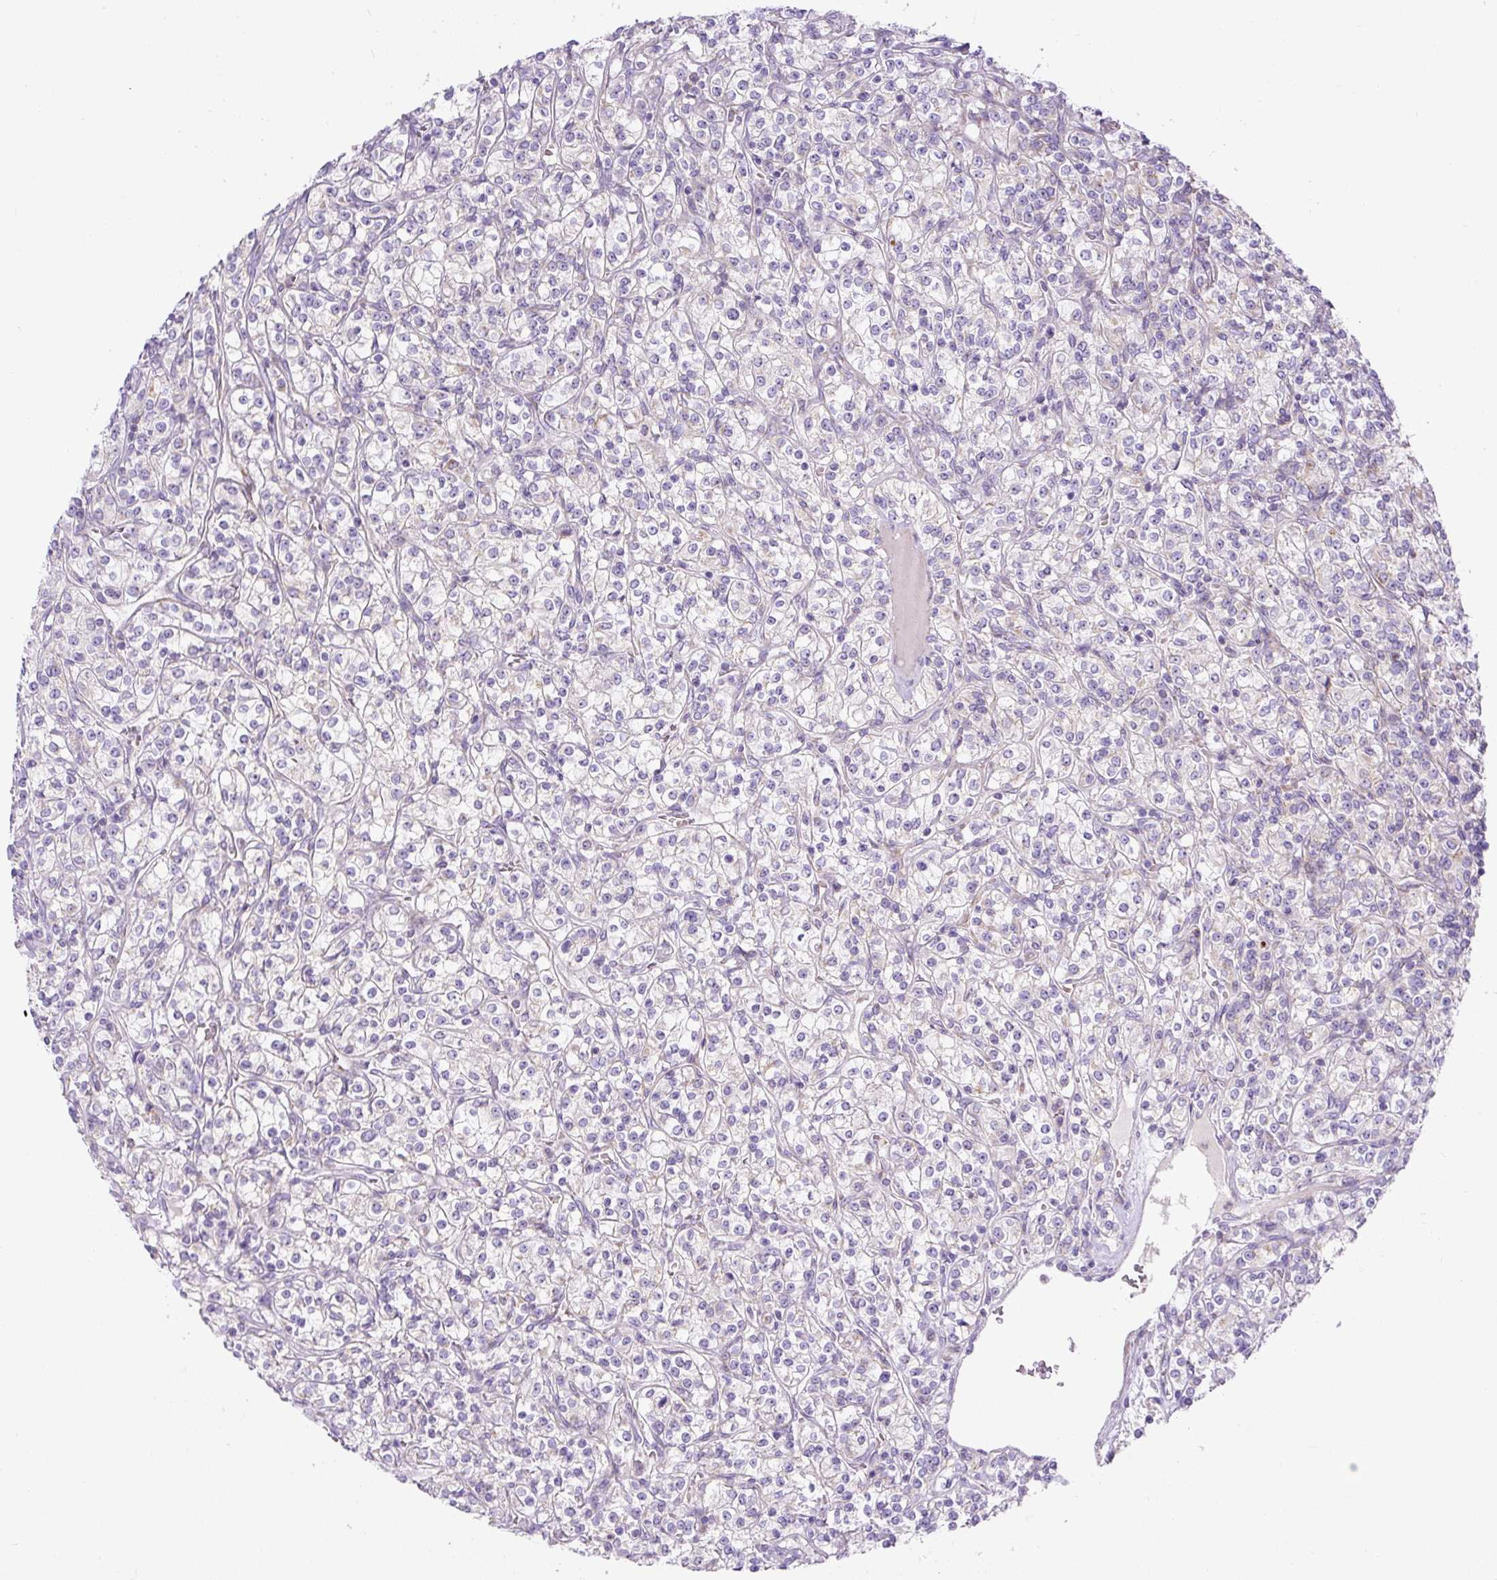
{"staining": {"intensity": "negative", "quantity": "none", "location": "none"}, "tissue": "renal cancer", "cell_type": "Tumor cells", "image_type": "cancer", "snomed": [{"axis": "morphology", "description": "Adenocarcinoma, NOS"}, {"axis": "topography", "description": "Kidney"}], "caption": "High magnification brightfield microscopy of adenocarcinoma (renal) stained with DAB (3,3'-diaminobenzidine) (brown) and counterstained with hematoxylin (blue): tumor cells show no significant expression.", "gene": "ZNF596", "patient": {"sex": "male", "age": 77}}